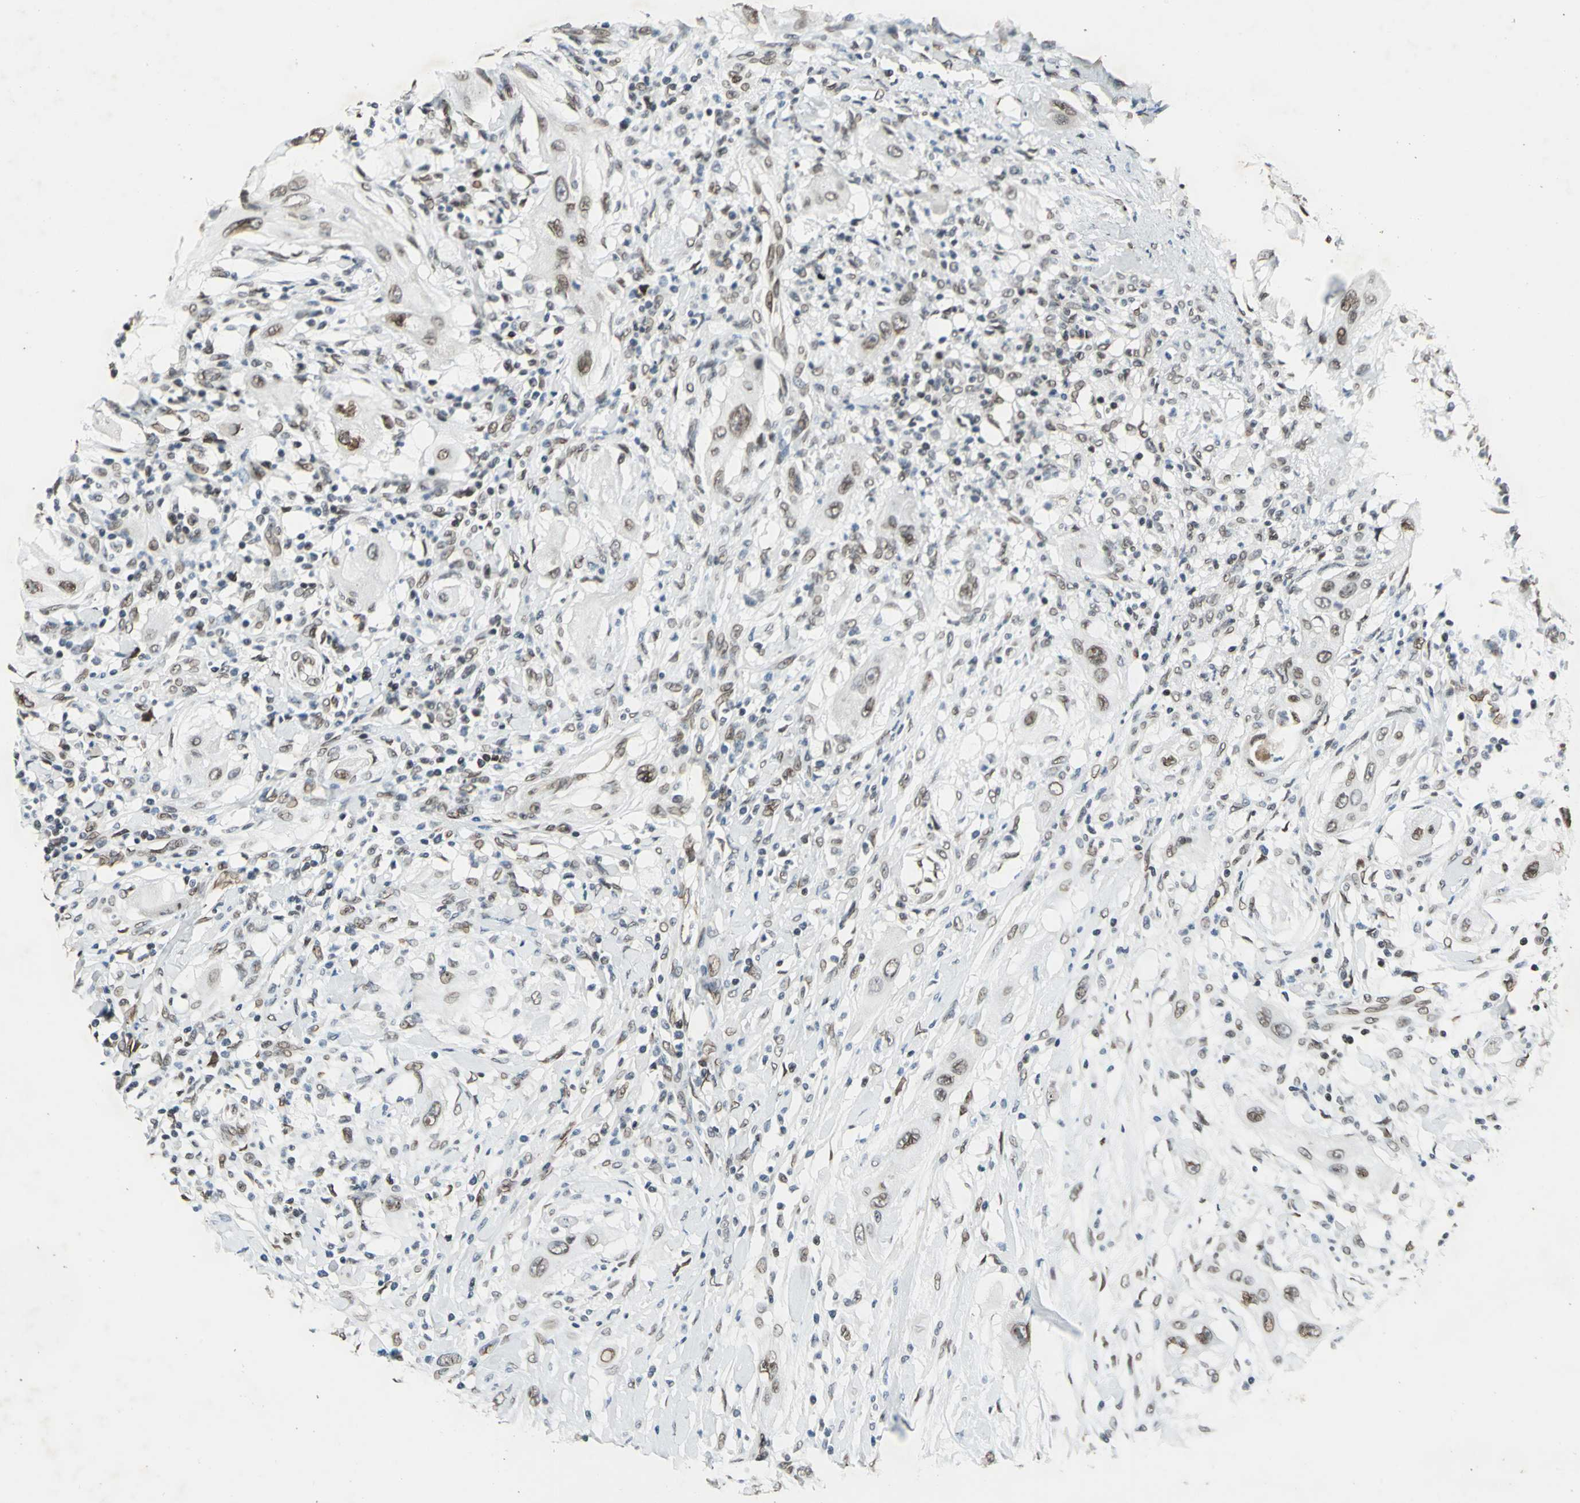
{"staining": {"intensity": "moderate", "quantity": ">75%", "location": "nuclear"}, "tissue": "lung cancer", "cell_type": "Tumor cells", "image_type": "cancer", "snomed": [{"axis": "morphology", "description": "Squamous cell carcinoma, NOS"}, {"axis": "topography", "description": "Lung"}], "caption": "Immunohistochemical staining of squamous cell carcinoma (lung) displays medium levels of moderate nuclear protein staining in about >75% of tumor cells.", "gene": "ISY1", "patient": {"sex": "female", "age": 47}}